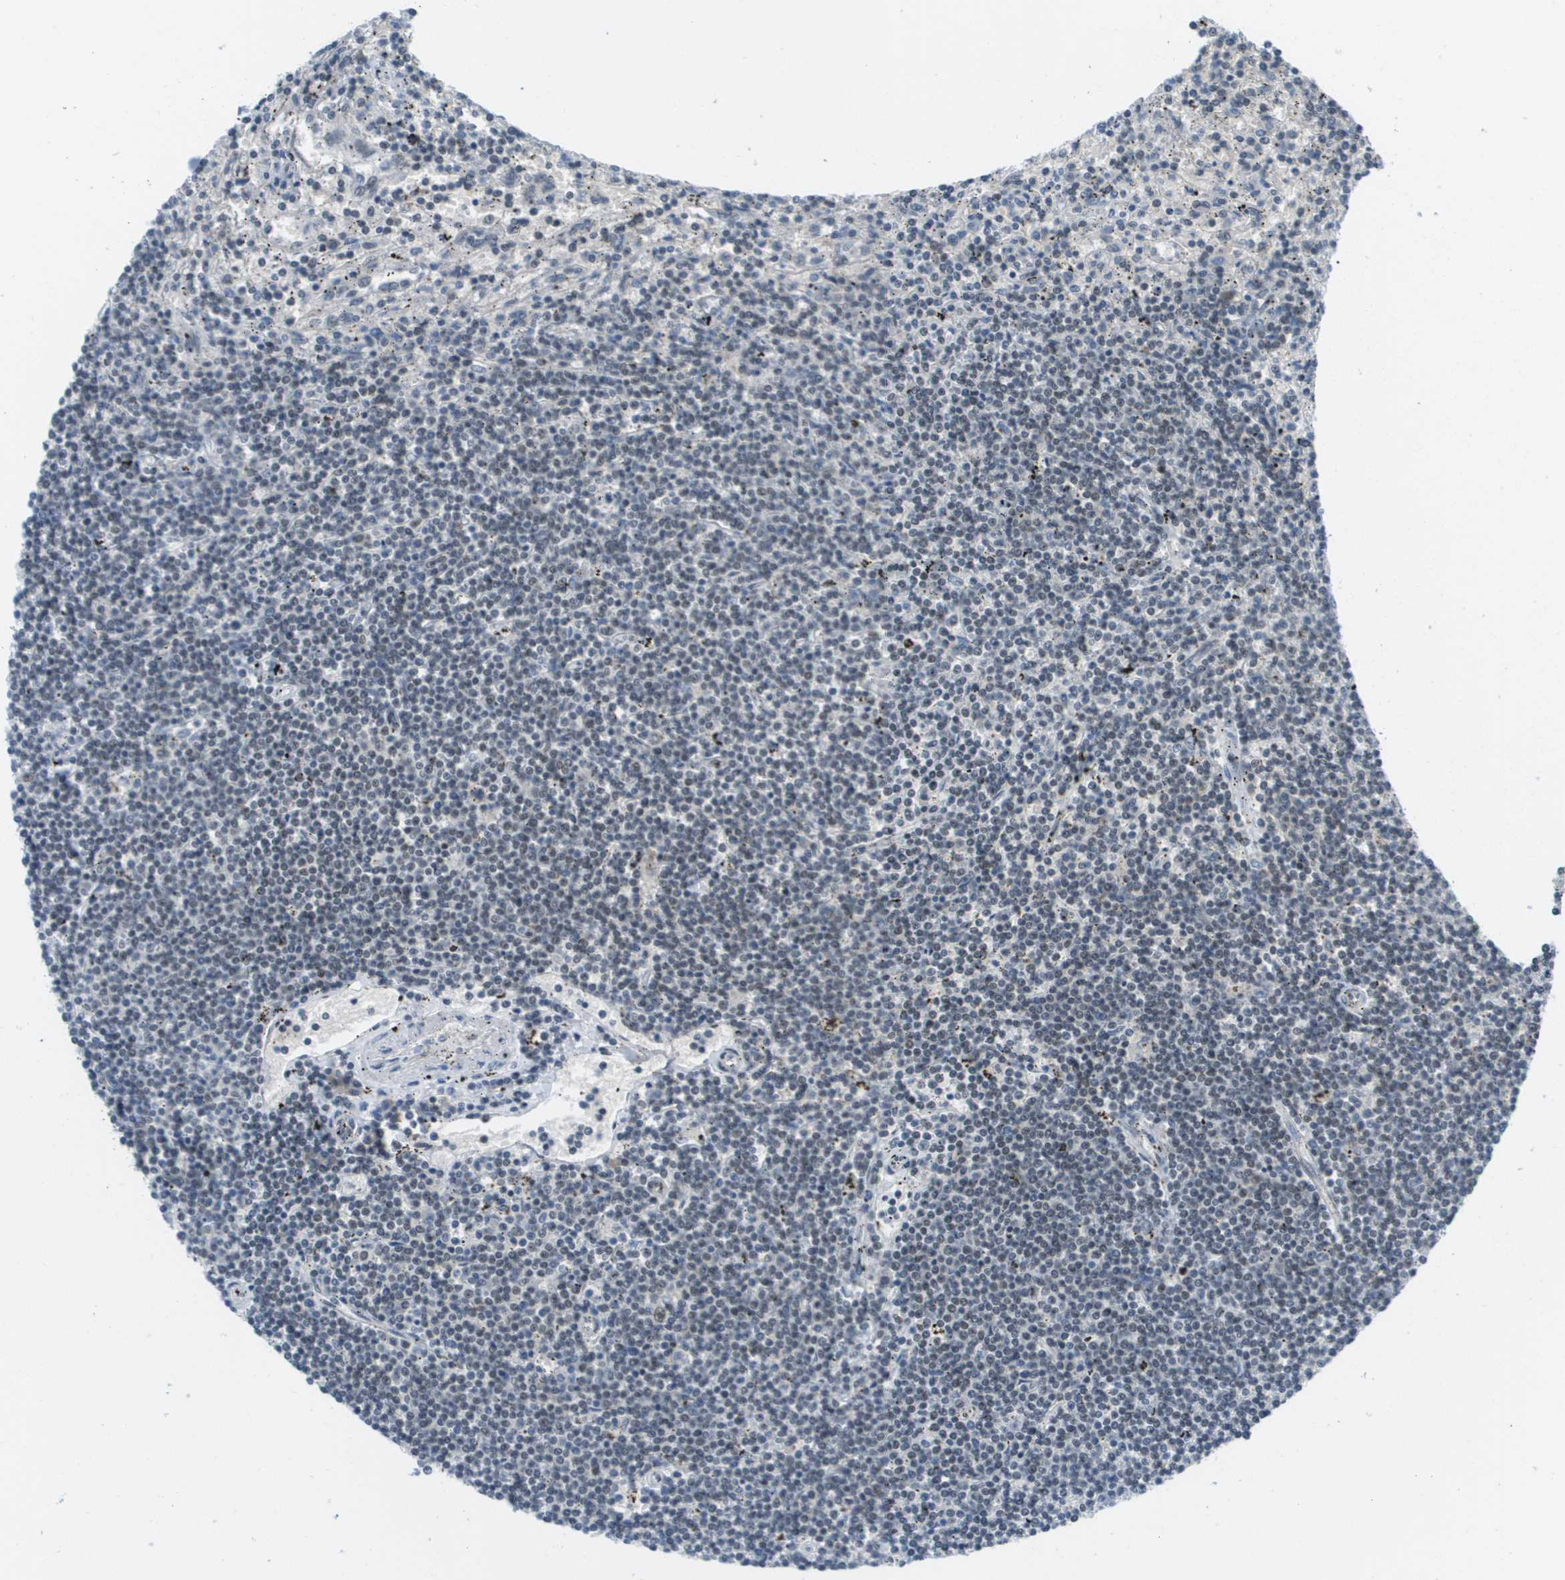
{"staining": {"intensity": "weak", "quantity": "<25%", "location": "nuclear"}, "tissue": "lymphoma", "cell_type": "Tumor cells", "image_type": "cancer", "snomed": [{"axis": "morphology", "description": "Malignant lymphoma, non-Hodgkin's type, Low grade"}, {"axis": "topography", "description": "Spleen"}], "caption": "Immunohistochemistry histopathology image of low-grade malignant lymphoma, non-Hodgkin's type stained for a protein (brown), which exhibits no expression in tumor cells.", "gene": "ARID1B", "patient": {"sex": "male", "age": 76}}